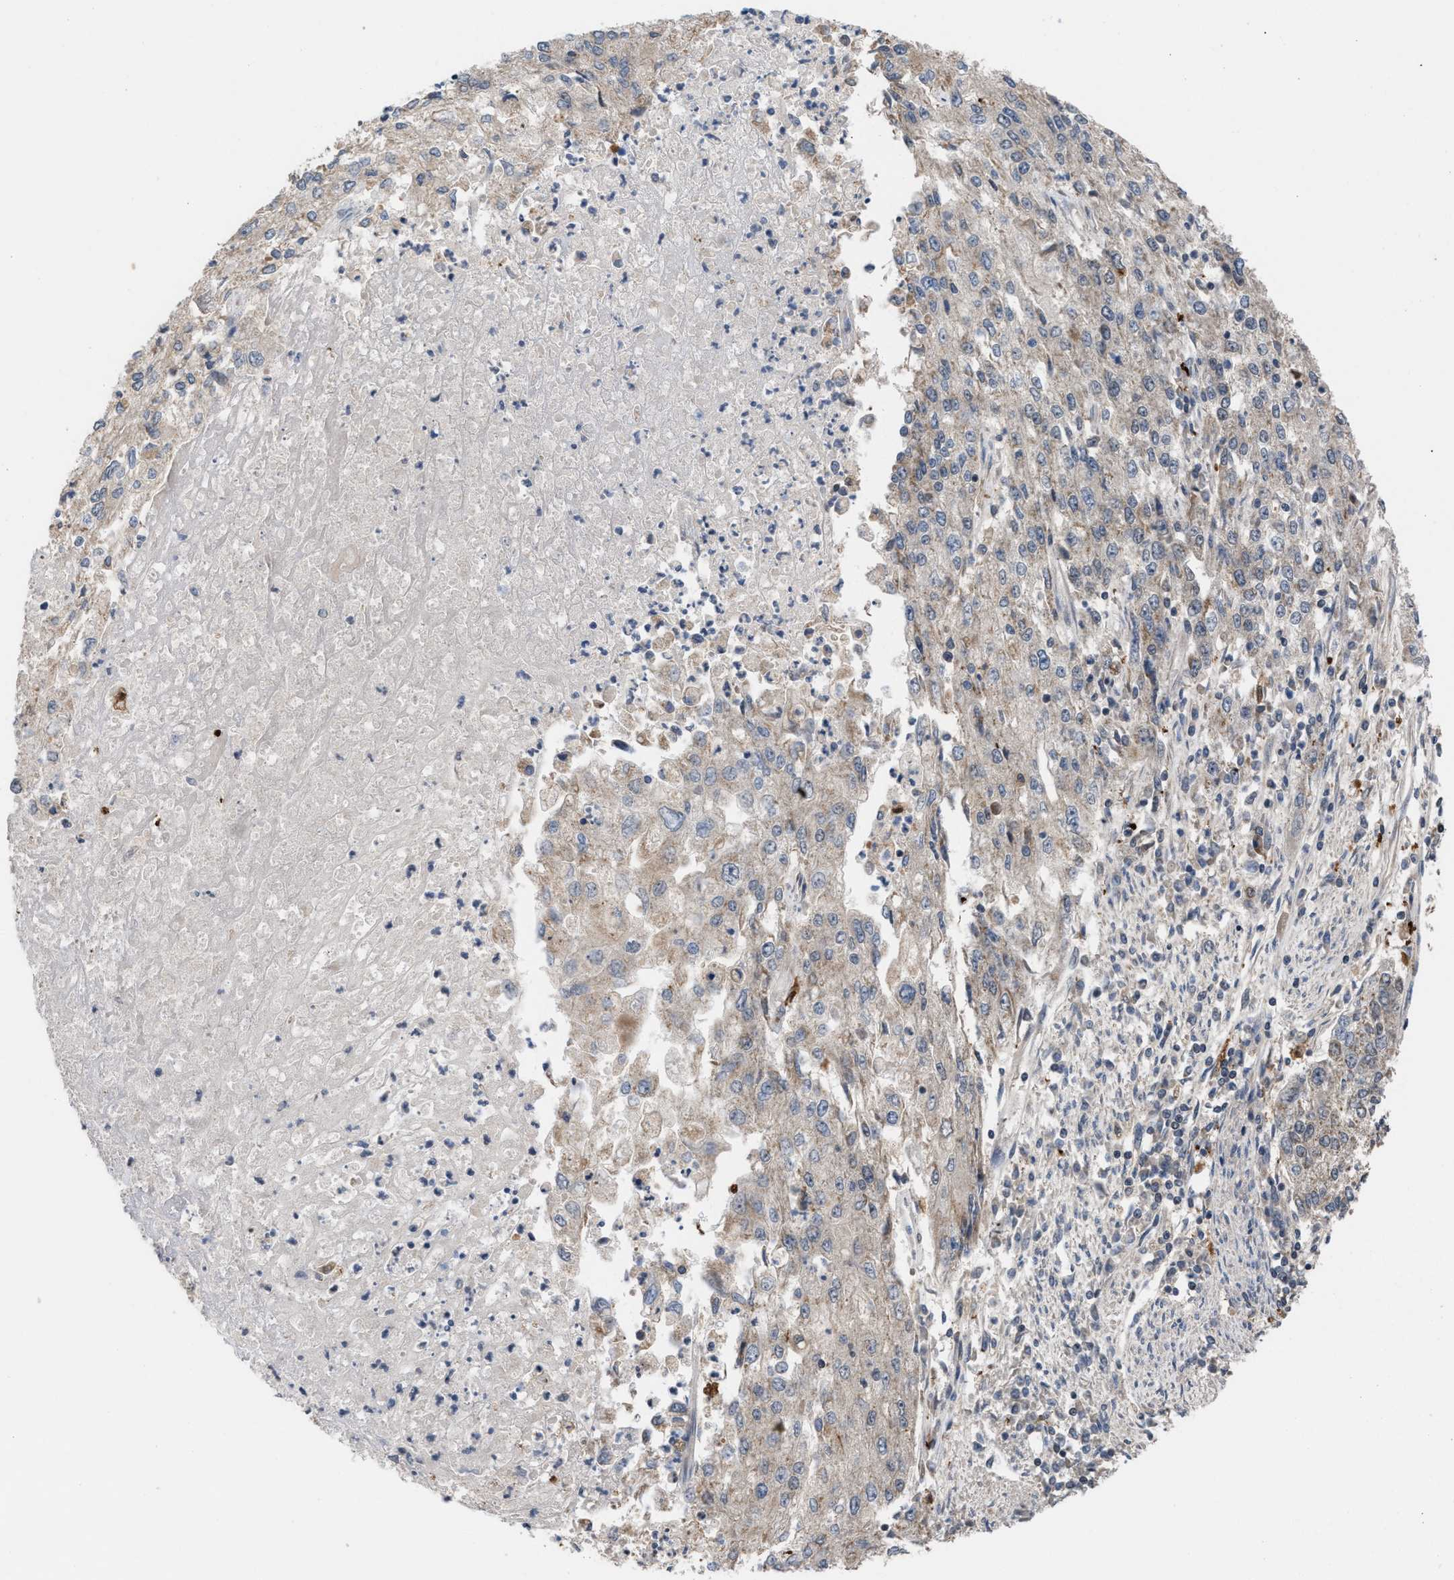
{"staining": {"intensity": "weak", "quantity": "<25%", "location": "cytoplasmic/membranous"}, "tissue": "endometrial cancer", "cell_type": "Tumor cells", "image_type": "cancer", "snomed": [{"axis": "morphology", "description": "Adenocarcinoma, NOS"}, {"axis": "topography", "description": "Endometrium"}], "caption": "Immunohistochemical staining of human endometrial cancer exhibits no significant expression in tumor cells. (Brightfield microscopy of DAB (3,3'-diaminobenzidine) immunohistochemistry (IHC) at high magnification).", "gene": "C9orf78", "patient": {"sex": "female", "age": 49}}